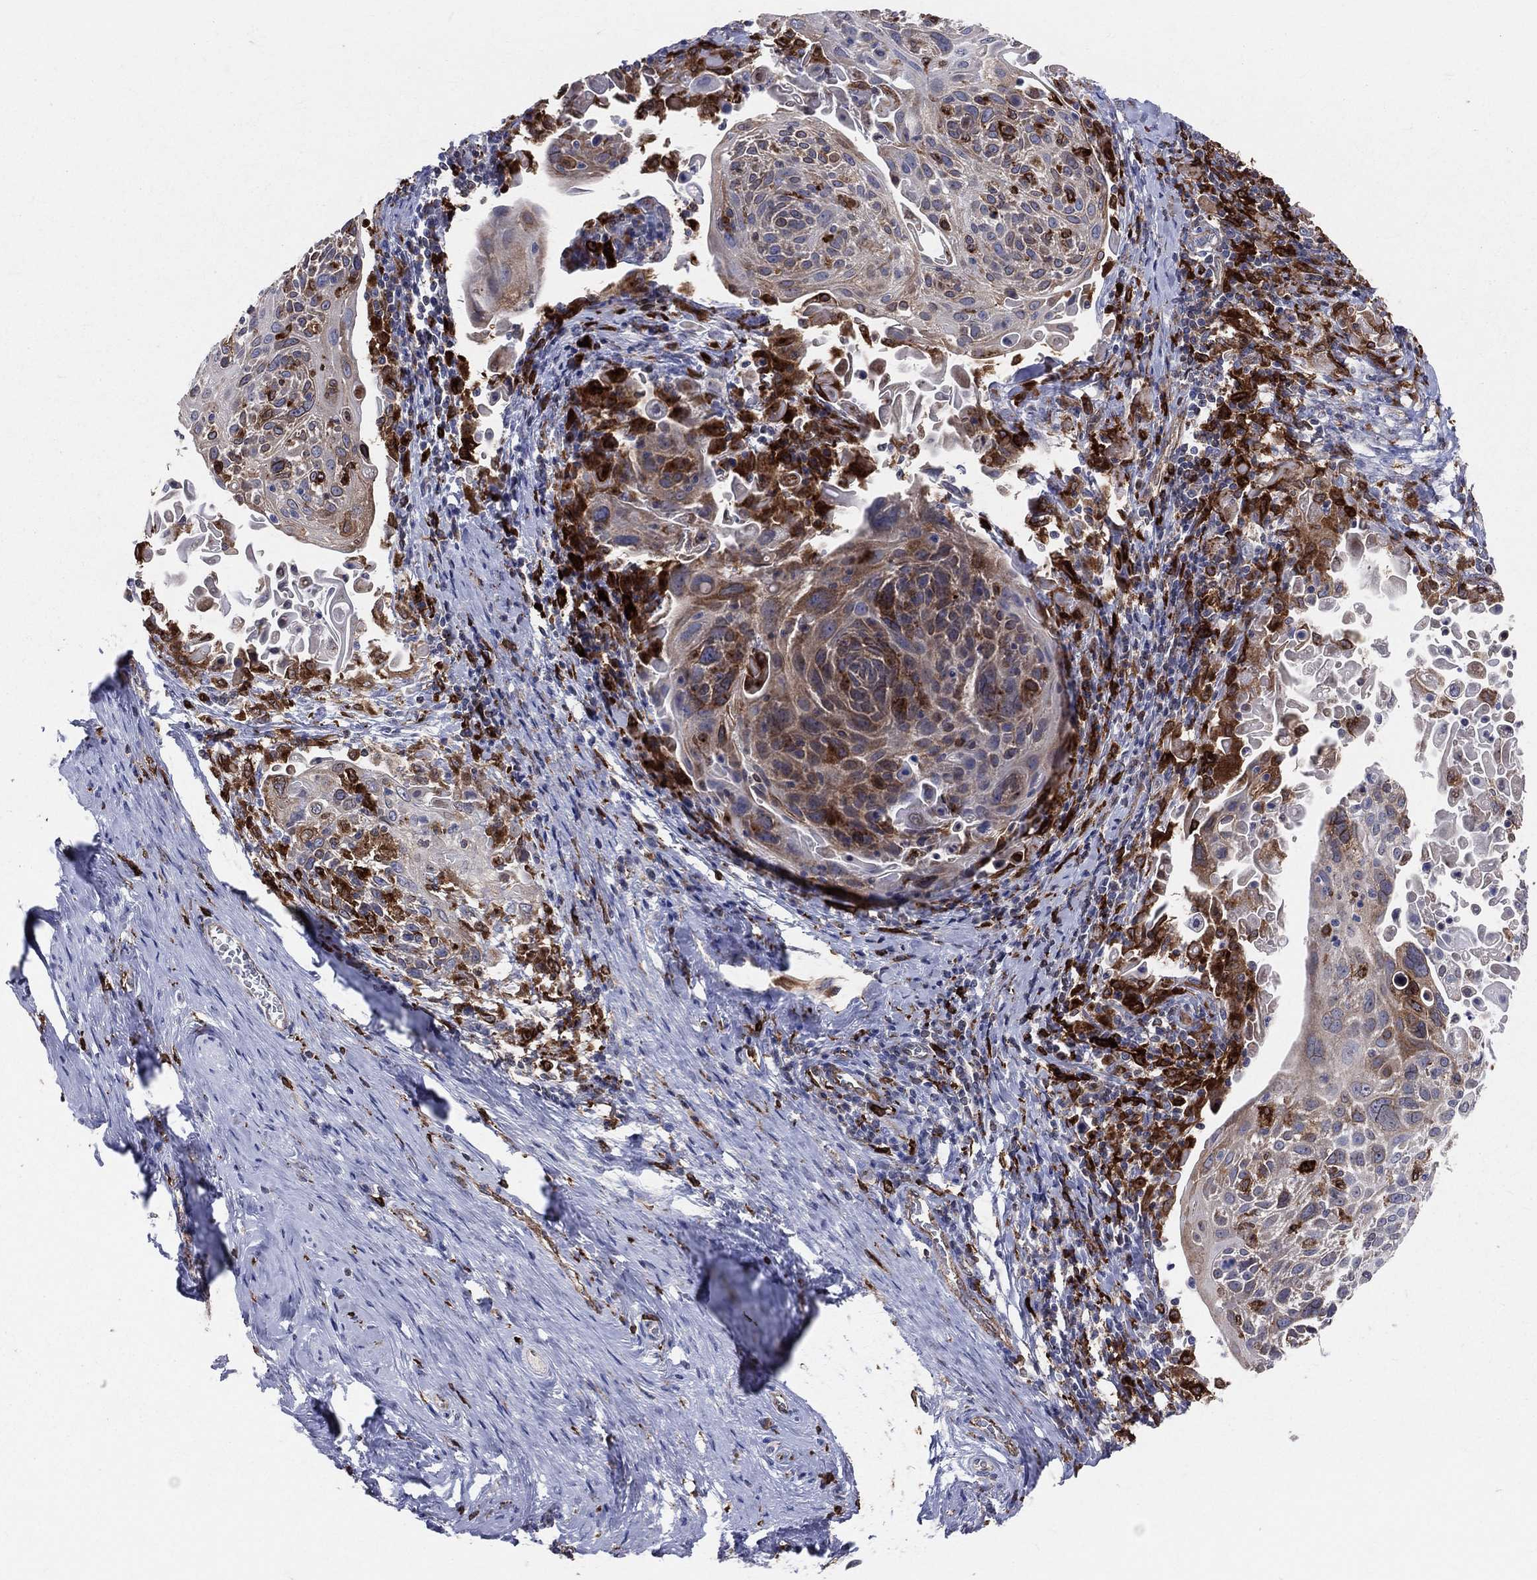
{"staining": {"intensity": "strong", "quantity": "25%-75%", "location": "cytoplasmic/membranous"}, "tissue": "cervical cancer", "cell_type": "Tumor cells", "image_type": "cancer", "snomed": [{"axis": "morphology", "description": "Squamous cell carcinoma, NOS"}, {"axis": "topography", "description": "Cervix"}], "caption": "About 25%-75% of tumor cells in human cervical cancer reveal strong cytoplasmic/membranous protein positivity as visualized by brown immunohistochemical staining.", "gene": "CD74", "patient": {"sex": "female", "age": 61}}